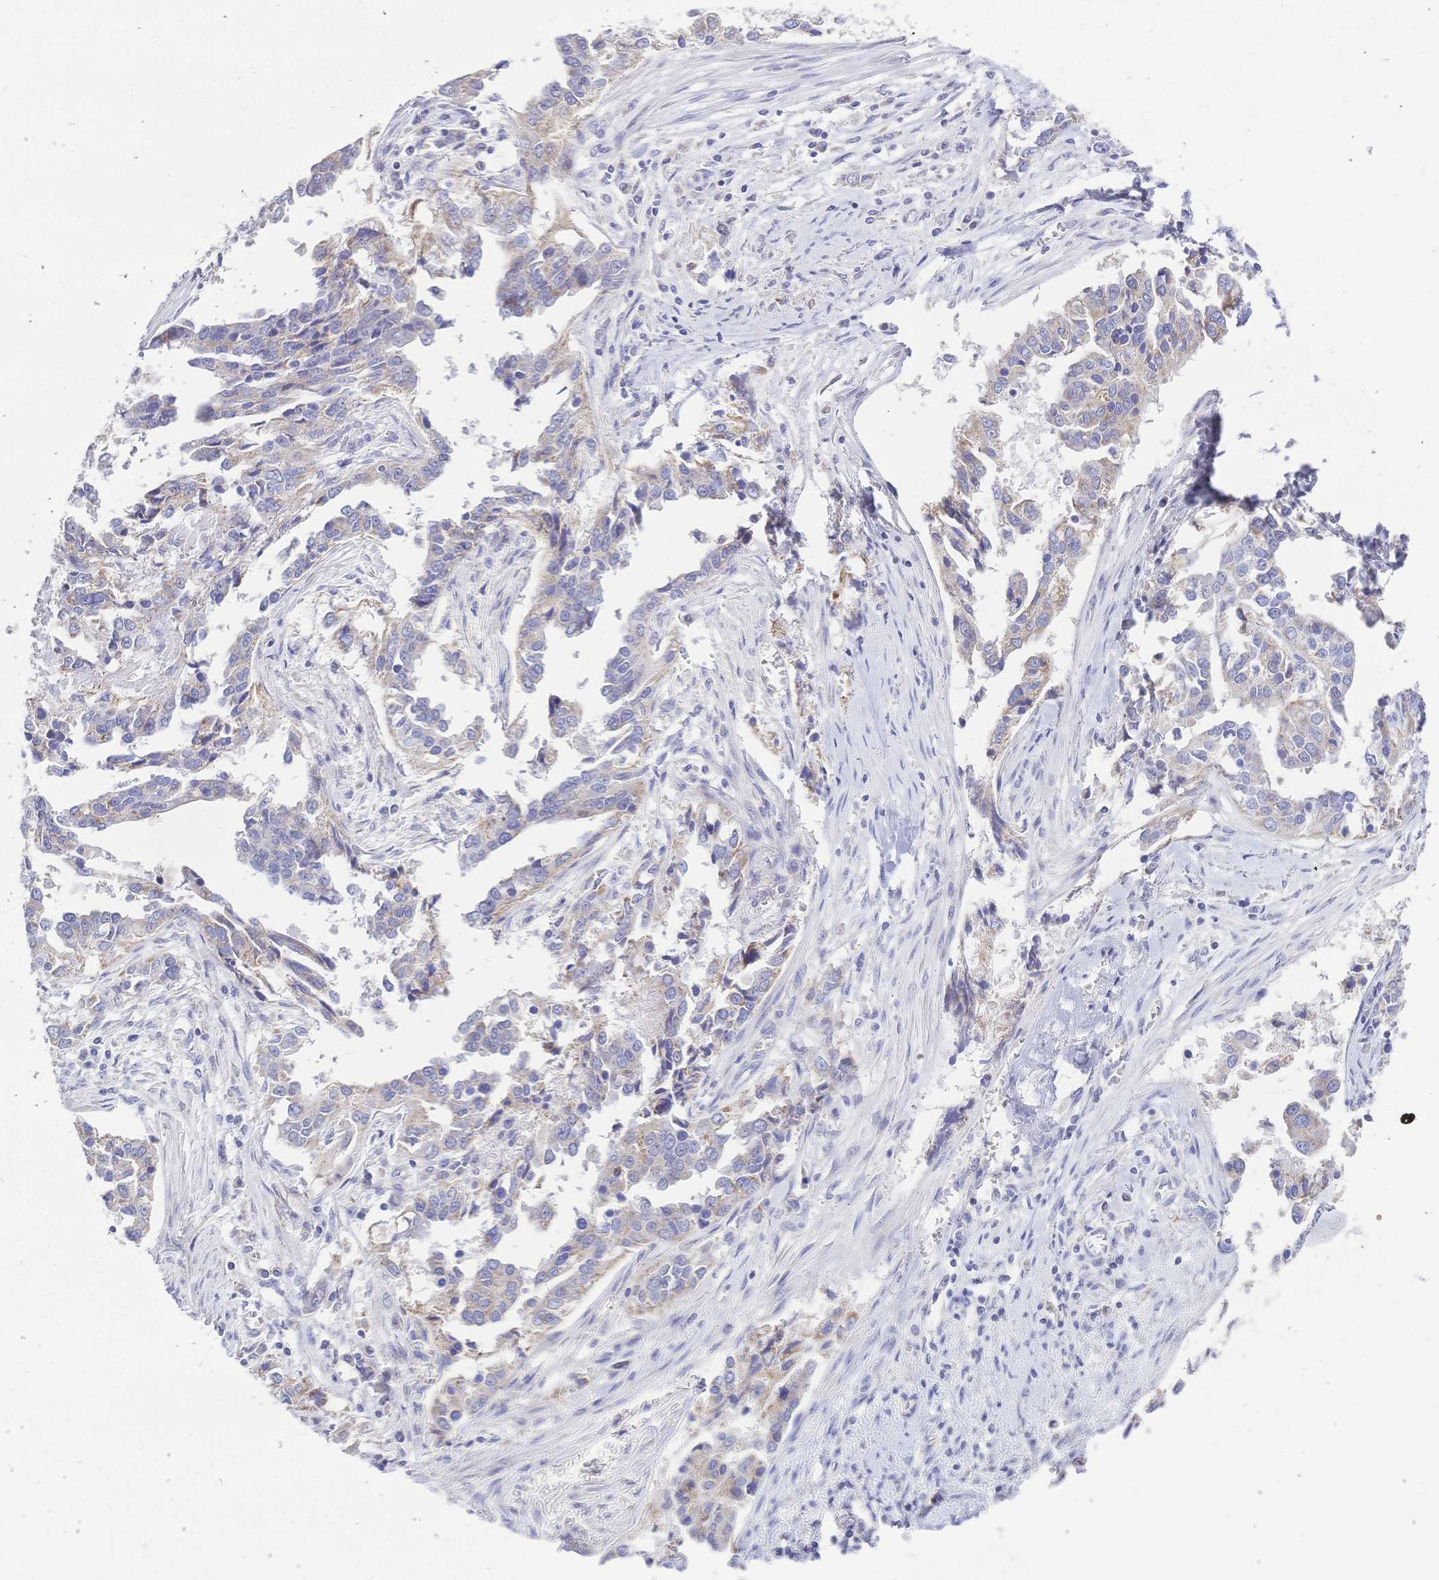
{"staining": {"intensity": "weak", "quantity": ">75%", "location": "cytoplasmic/membranous"}, "tissue": "ovarian cancer", "cell_type": "Tumor cells", "image_type": "cancer", "snomed": [{"axis": "morphology", "description": "Cystadenocarcinoma, serous, NOS"}, {"axis": "topography", "description": "Ovary"}], "caption": "This is a micrograph of IHC staining of serous cystadenocarcinoma (ovarian), which shows weak expression in the cytoplasmic/membranous of tumor cells.", "gene": "CLEC18B", "patient": {"sex": "female", "age": 75}}